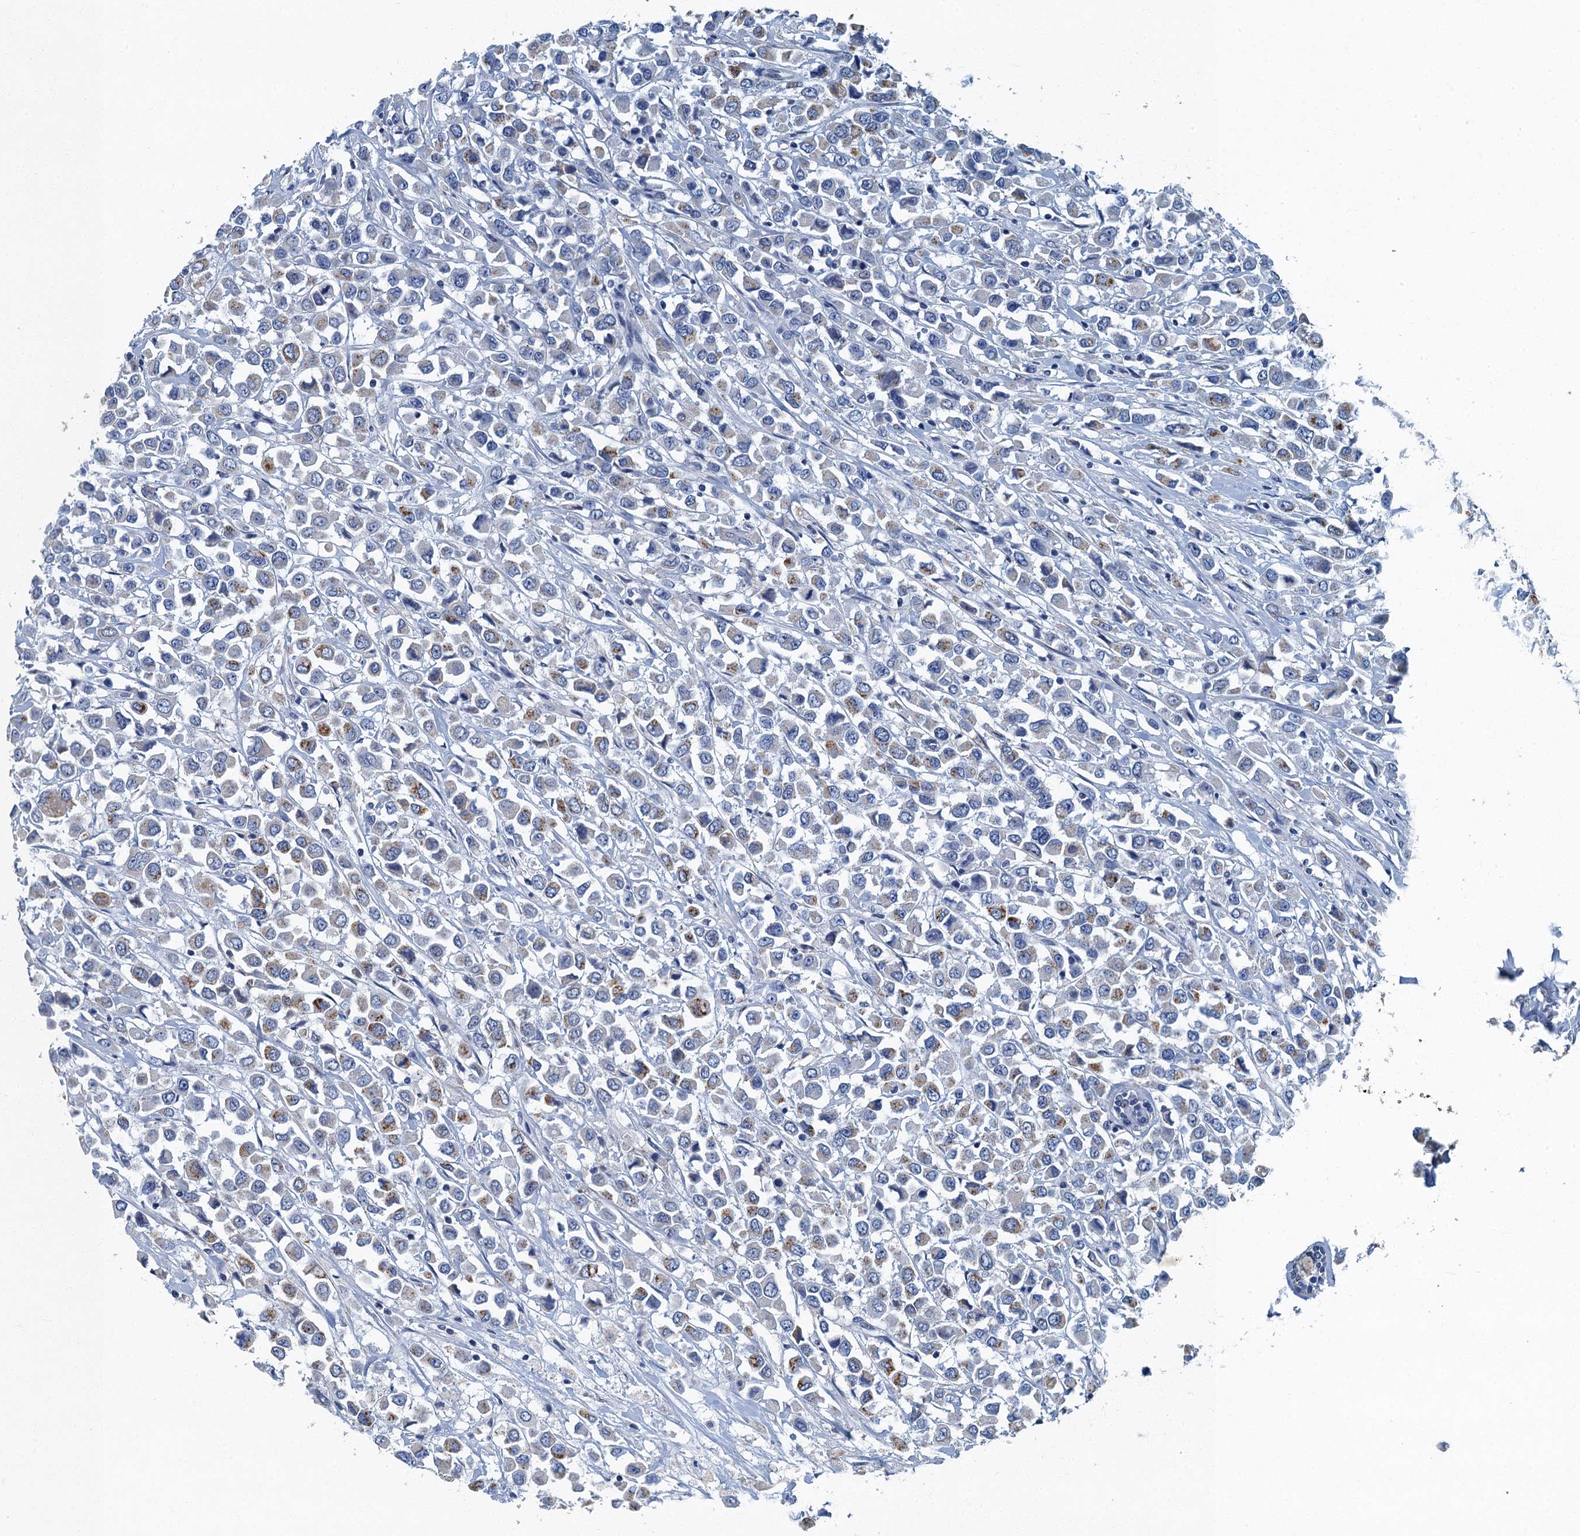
{"staining": {"intensity": "moderate", "quantity": "<25%", "location": "cytoplasmic/membranous"}, "tissue": "breast cancer", "cell_type": "Tumor cells", "image_type": "cancer", "snomed": [{"axis": "morphology", "description": "Duct carcinoma"}, {"axis": "topography", "description": "Breast"}], "caption": "Immunohistochemistry (IHC) of human intraductal carcinoma (breast) displays low levels of moderate cytoplasmic/membranous expression in approximately <25% of tumor cells.", "gene": "GADL1", "patient": {"sex": "female", "age": 61}}